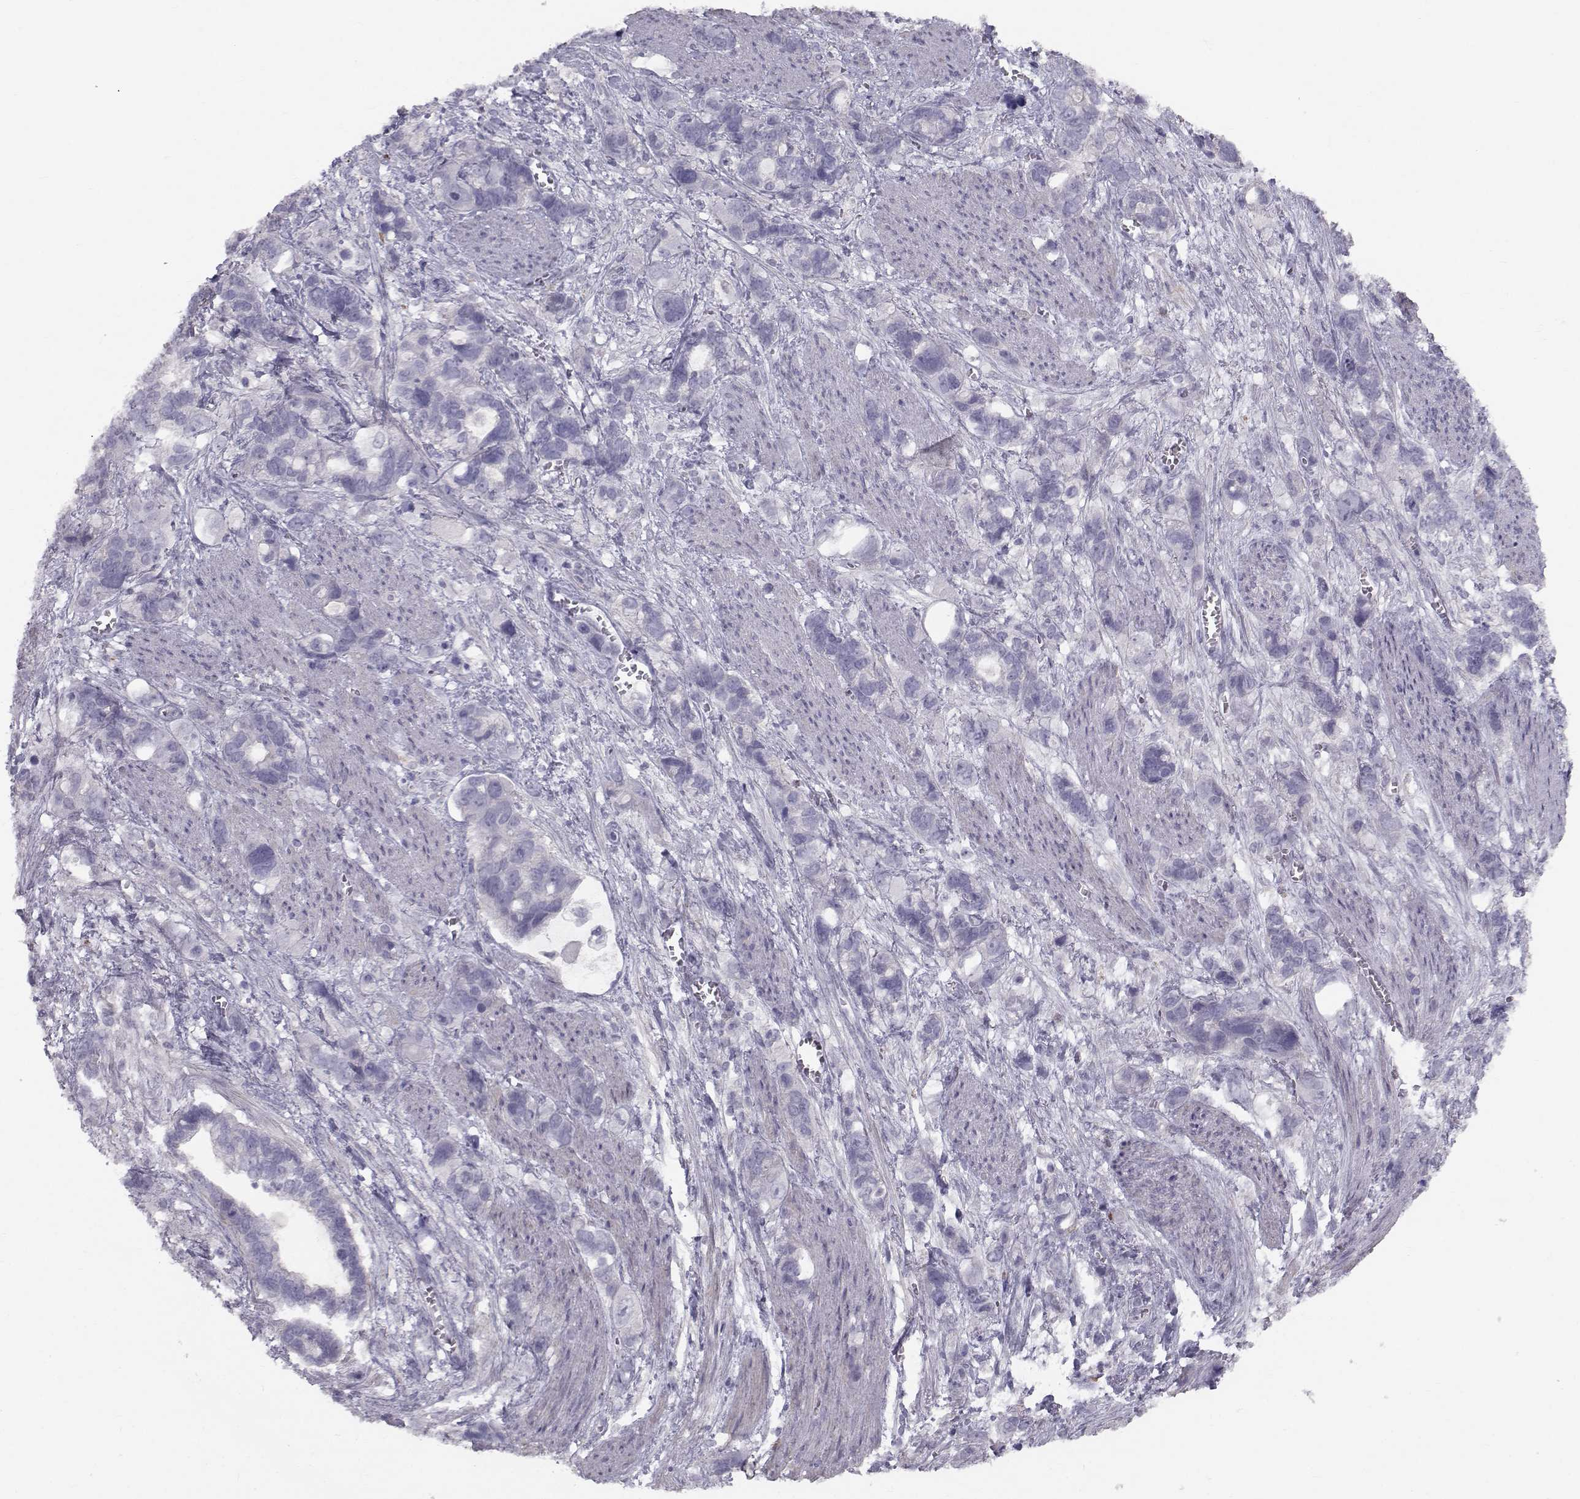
{"staining": {"intensity": "negative", "quantity": "none", "location": "none"}, "tissue": "stomach cancer", "cell_type": "Tumor cells", "image_type": "cancer", "snomed": [{"axis": "morphology", "description": "Adenocarcinoma, NOS"}, {"axis": "topography", "description": "Stomach, upper"}], "caption": "This micrograph is of stomach cancer (adenocarcinoma) stained with IHC to label a protein in brown with the nuclei are counter-stained blue. There is no staining in tumor cells.", "gene": "GARIN3", "patient": {"sex": "female", "age": 81}}